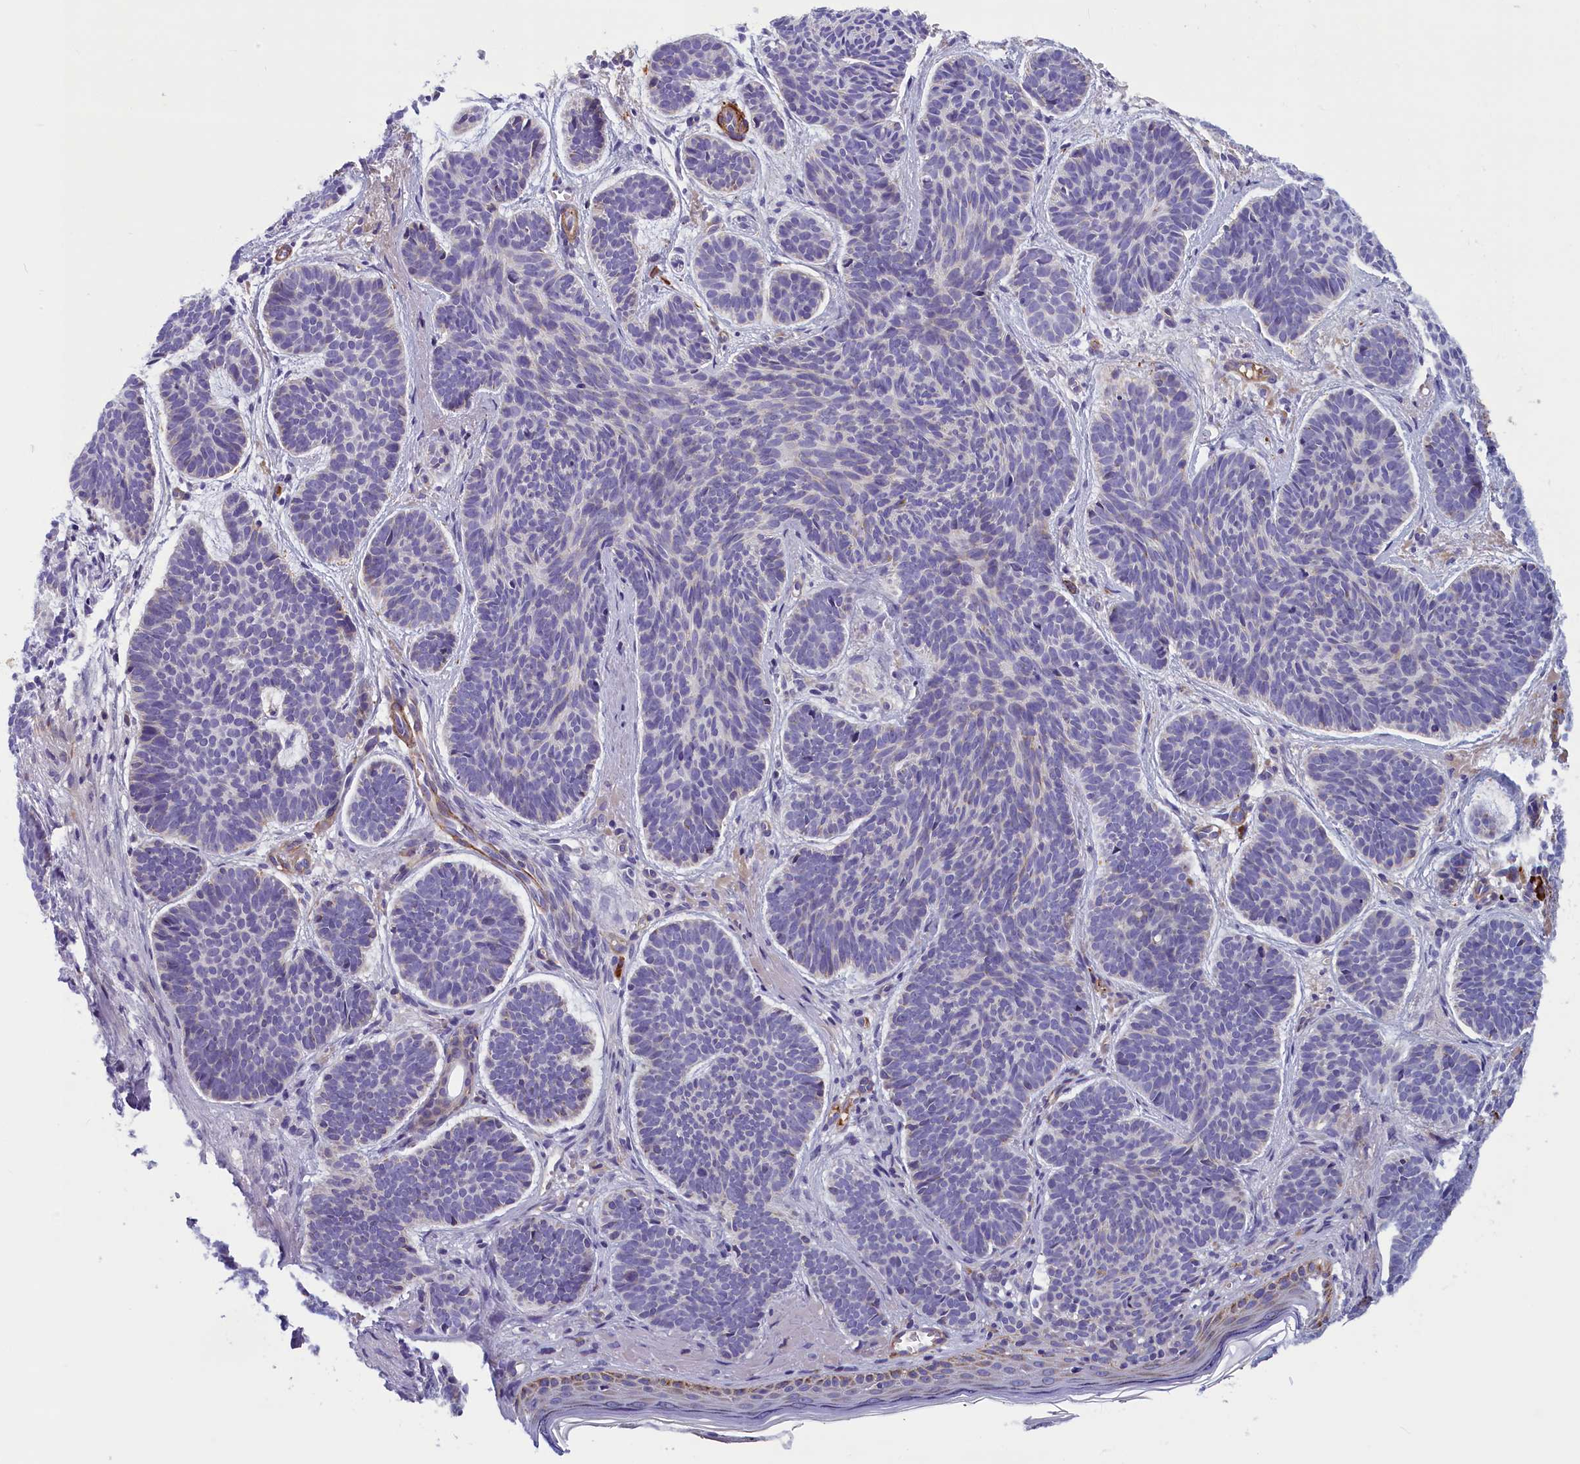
{"staining": {"intensity": "negative", "quantity": "none", "location": "none"}, "tissue": "skin cancer", "cell_type": "Tumor cells", "image_type": "cancer", "snomed": [{"axis": "morphology", "description": "Basal cell carcinoma"}, {"axis": "topography", "description": "Skin"}], "caption": "The micrograph shows no staining of tumor cells in skin basal cell carcinoma.", "gene": "BCL2L13", "patient": {"sex": "female", "age": 74}}